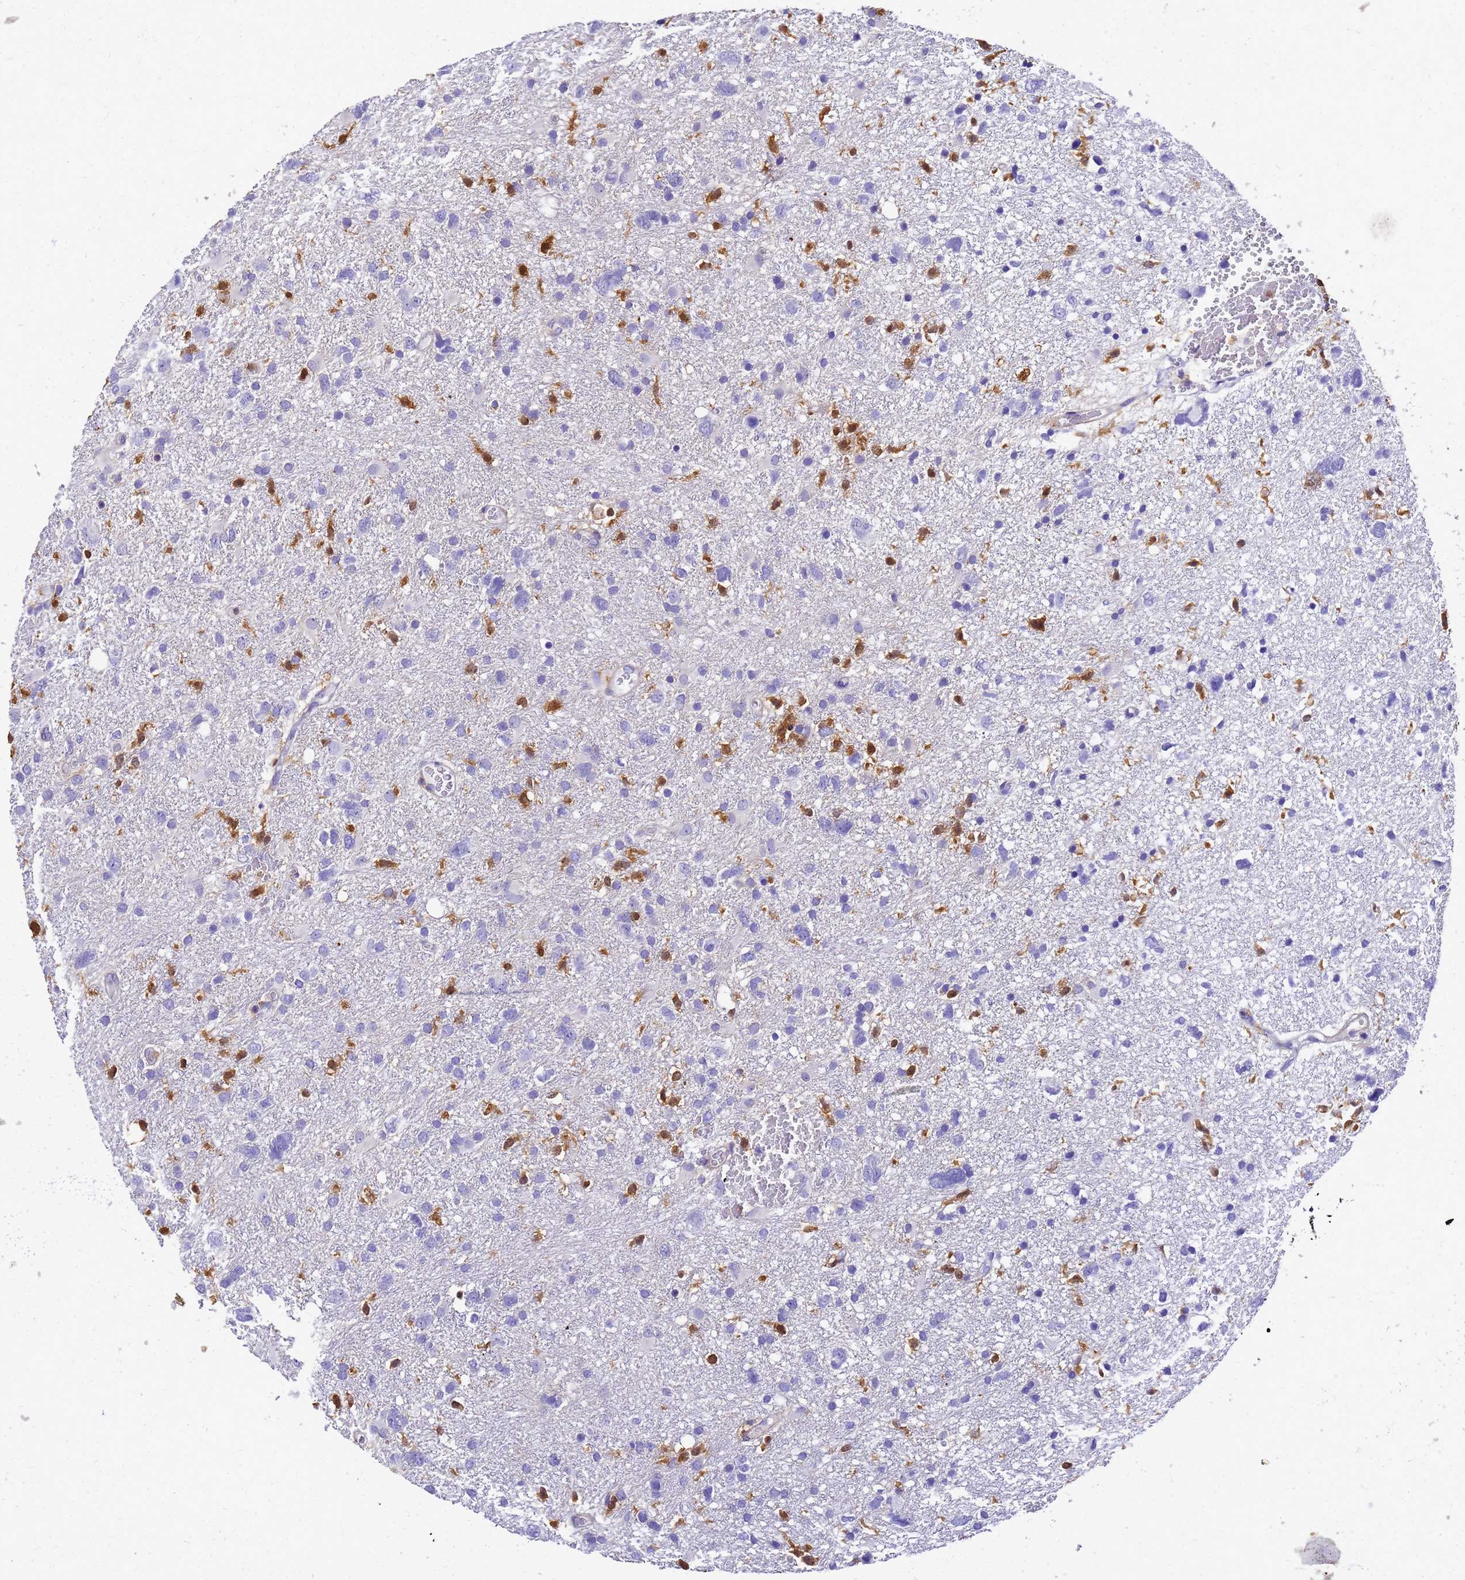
{"staining": {"intensity": "negative", "quantity": "none", "location": "none"}, "tissue": "glioma", "cell_type": "Tumor cells", "image_type": "cancer", "snomed": [{"axis": "morphology", "description": "Glioma, malignant, High grade"}, {"axis": "topography", "description": "Brain"}], "caption": "Immunohistochemical staining of glioma exhibits no significant positivity in tumor cells.", "gene": "S100A11", "patient": {"sex": "male", "age": 61}}